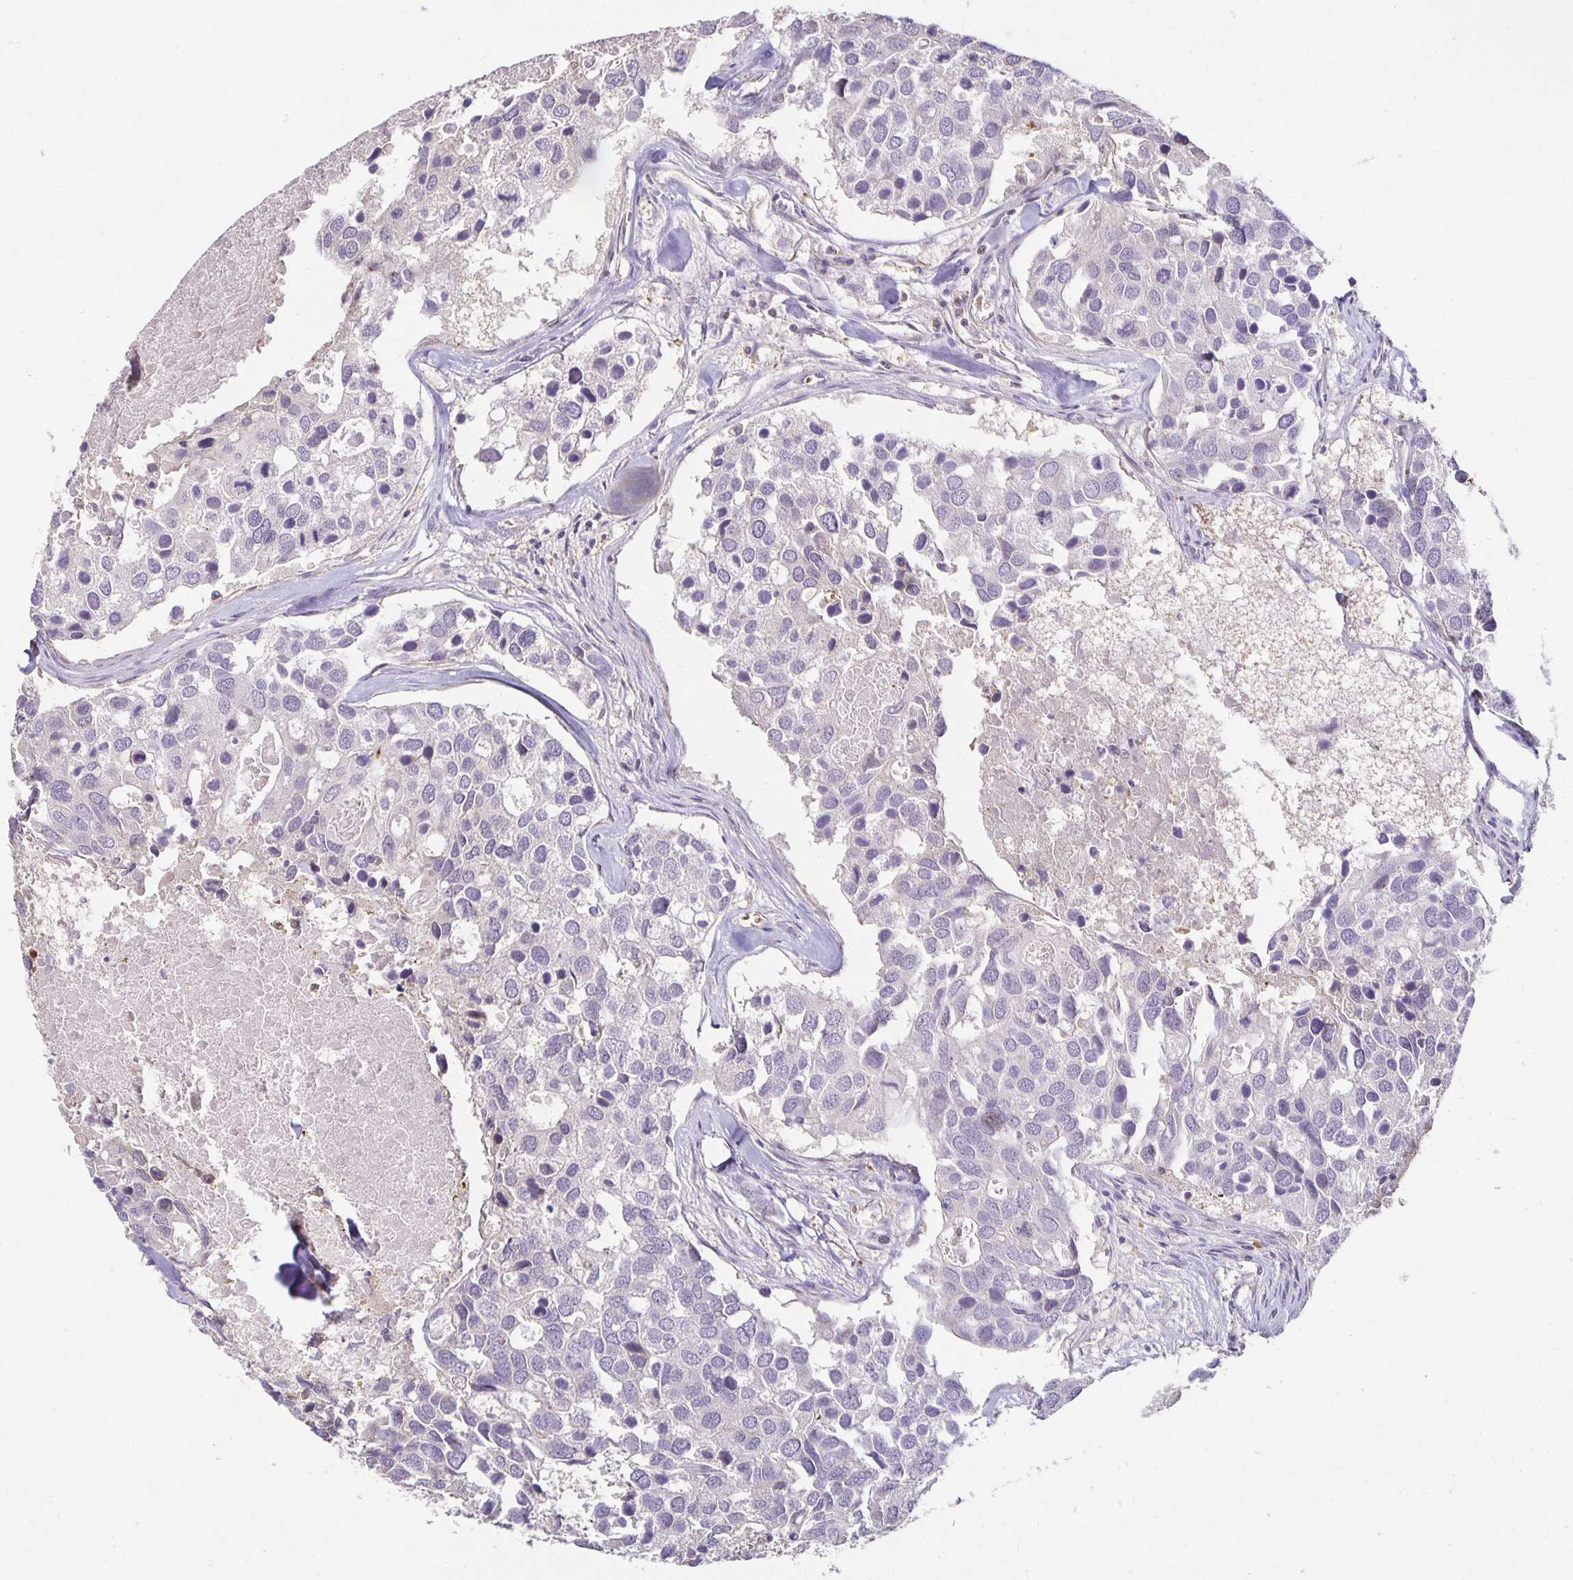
{"staining": {"intensity": "negative", "quantity": "none", "location": "none"}, "tissue": "breast cancer", "cell_type": "Tumor cells", "image_type": "cancer", "snomed": [{"axis": "morphology", "description": "Duct carcinoma"}, {"axis": "topography", "description": "Breast"}], "caption": "This is a photomicrograph of immunohistochemistry (IHC) staining of breast cancer (infiltrating ductal carcinoma), which shows no positivity in tumor cells.", "gene": "CST6", "patient": {"sex": "female", "age": 83}}